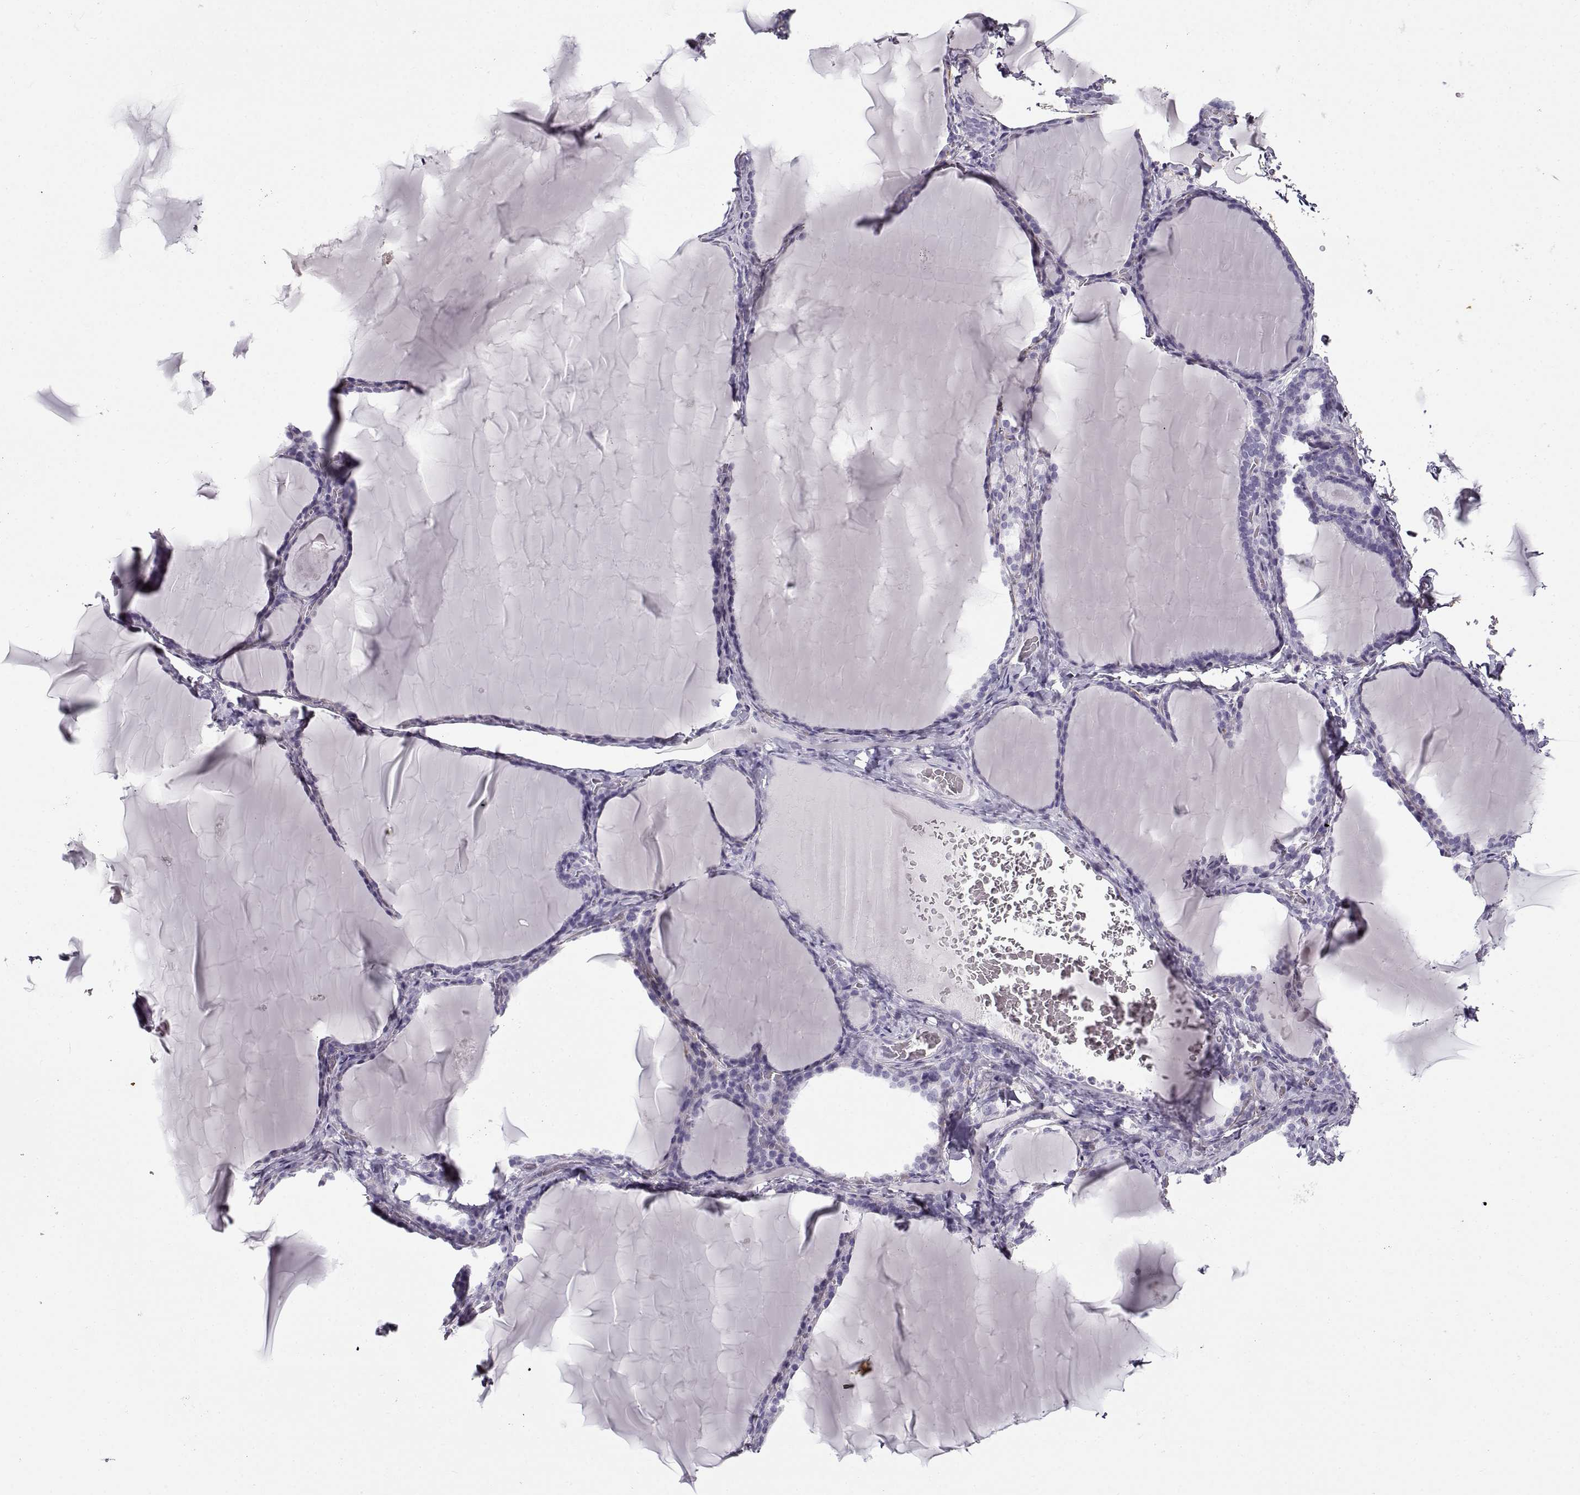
{"staining": {"intensity": "negative", "quantity": "none", "location": "none"}, "tissue": "thyroid gland", "cell_type": "Glandular cells", "image_type": "normal", "snomed": [{"axis": "morphology", "description": "Normal tissue, NOS"}, {"axis": "morphology", "description": "Hyperplasia, NOS"}, {"axis": "topography", "description": "Thyroid gland"}], "caption": "The immunohistochemistry (IHC) histopathology image has no significant positivity in glandular cells of thyroid gland.", "gene": "GTSF1L", "patient": {"sex": "female", "age": 27}}